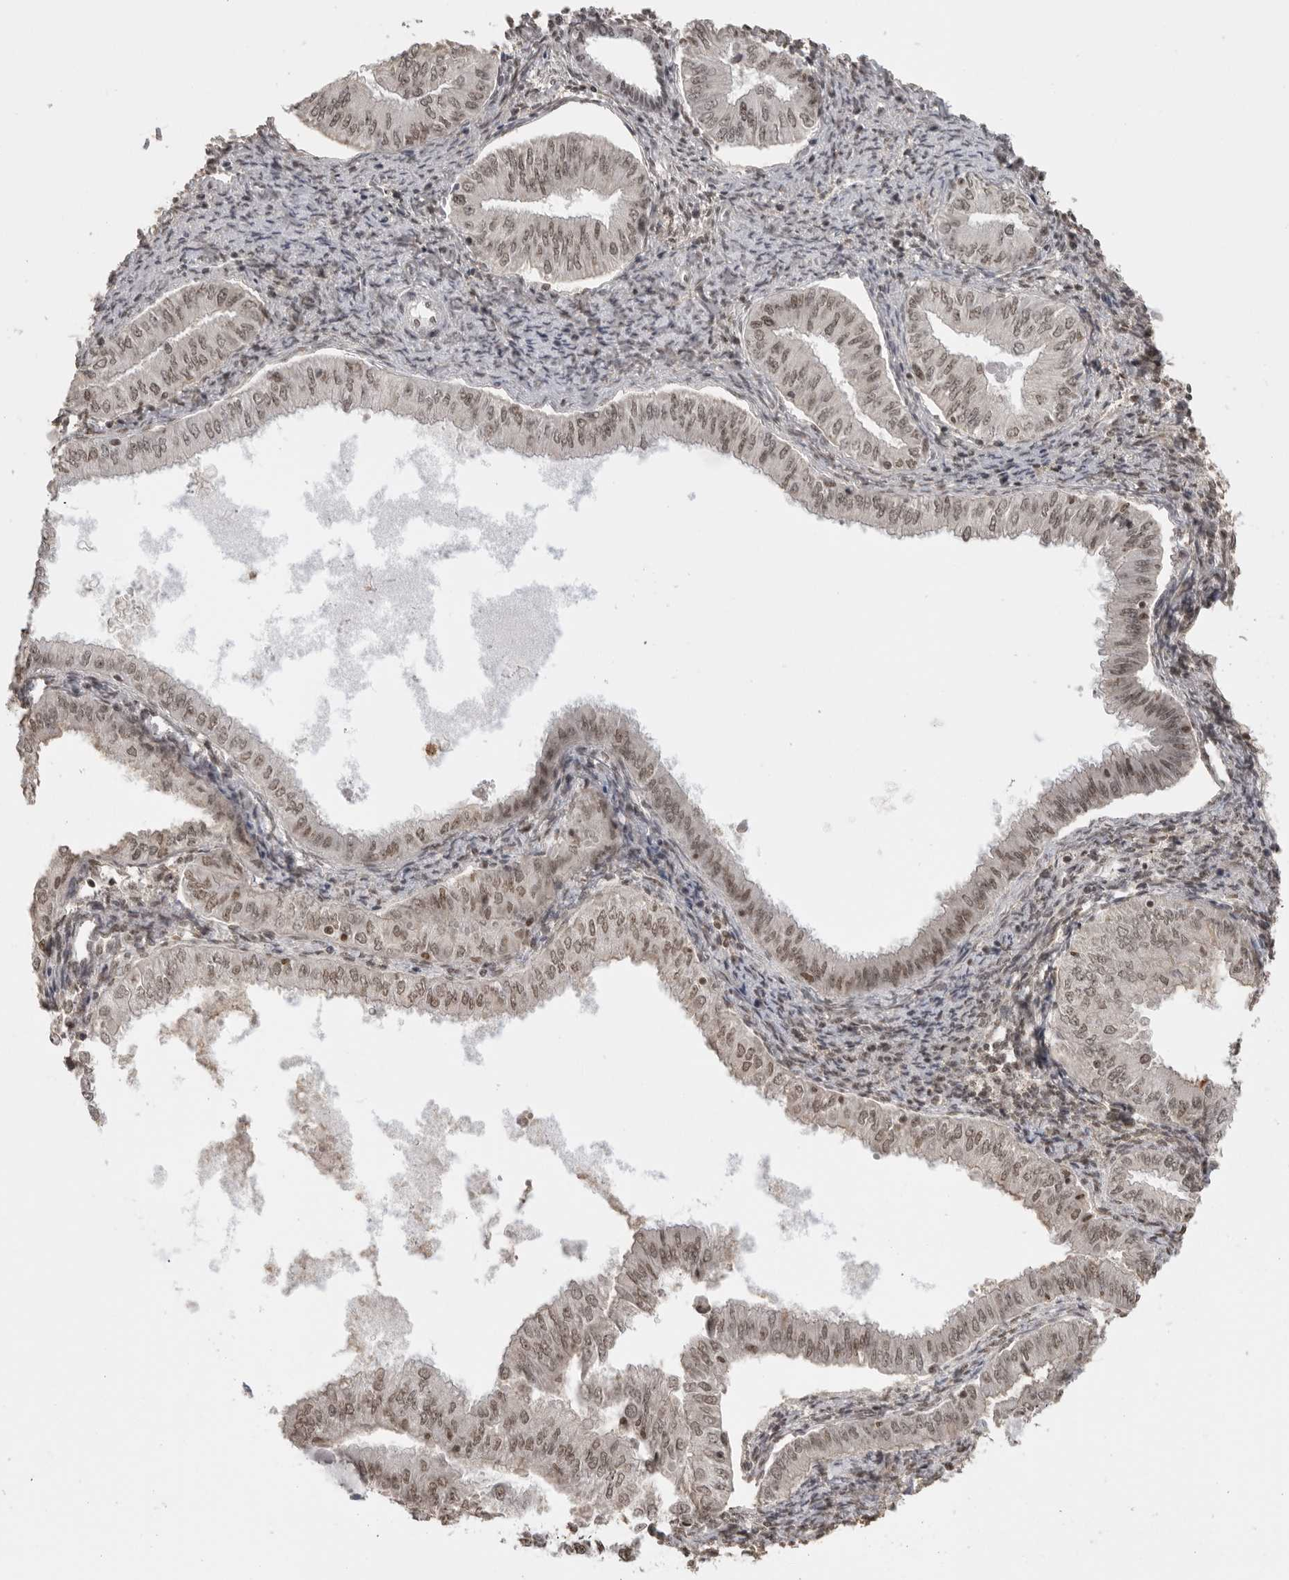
{"staining": {"intensity": "moderate", "quantity": ">75%", "location": "nuclear"}, "tissue": "endometrial cancer", "cell_type": "Tumor cells", "image_type": "cancer", "snomed": [{"axis": "morphology", "description": "Normal tissue, NOS"}, {"axis": "morphology", "description": "Adenocarcinoma, NOS"}, {"axis": "topography", "description": "Endometrium"}], "caption": "This is an image of immunohistochemistry staining of endometrial adenocarcinoma, which shows moderate expression in the nuclear of tumor cells.", "gene": "RPA2", "patient": {"sex": "female", "age": 53}}